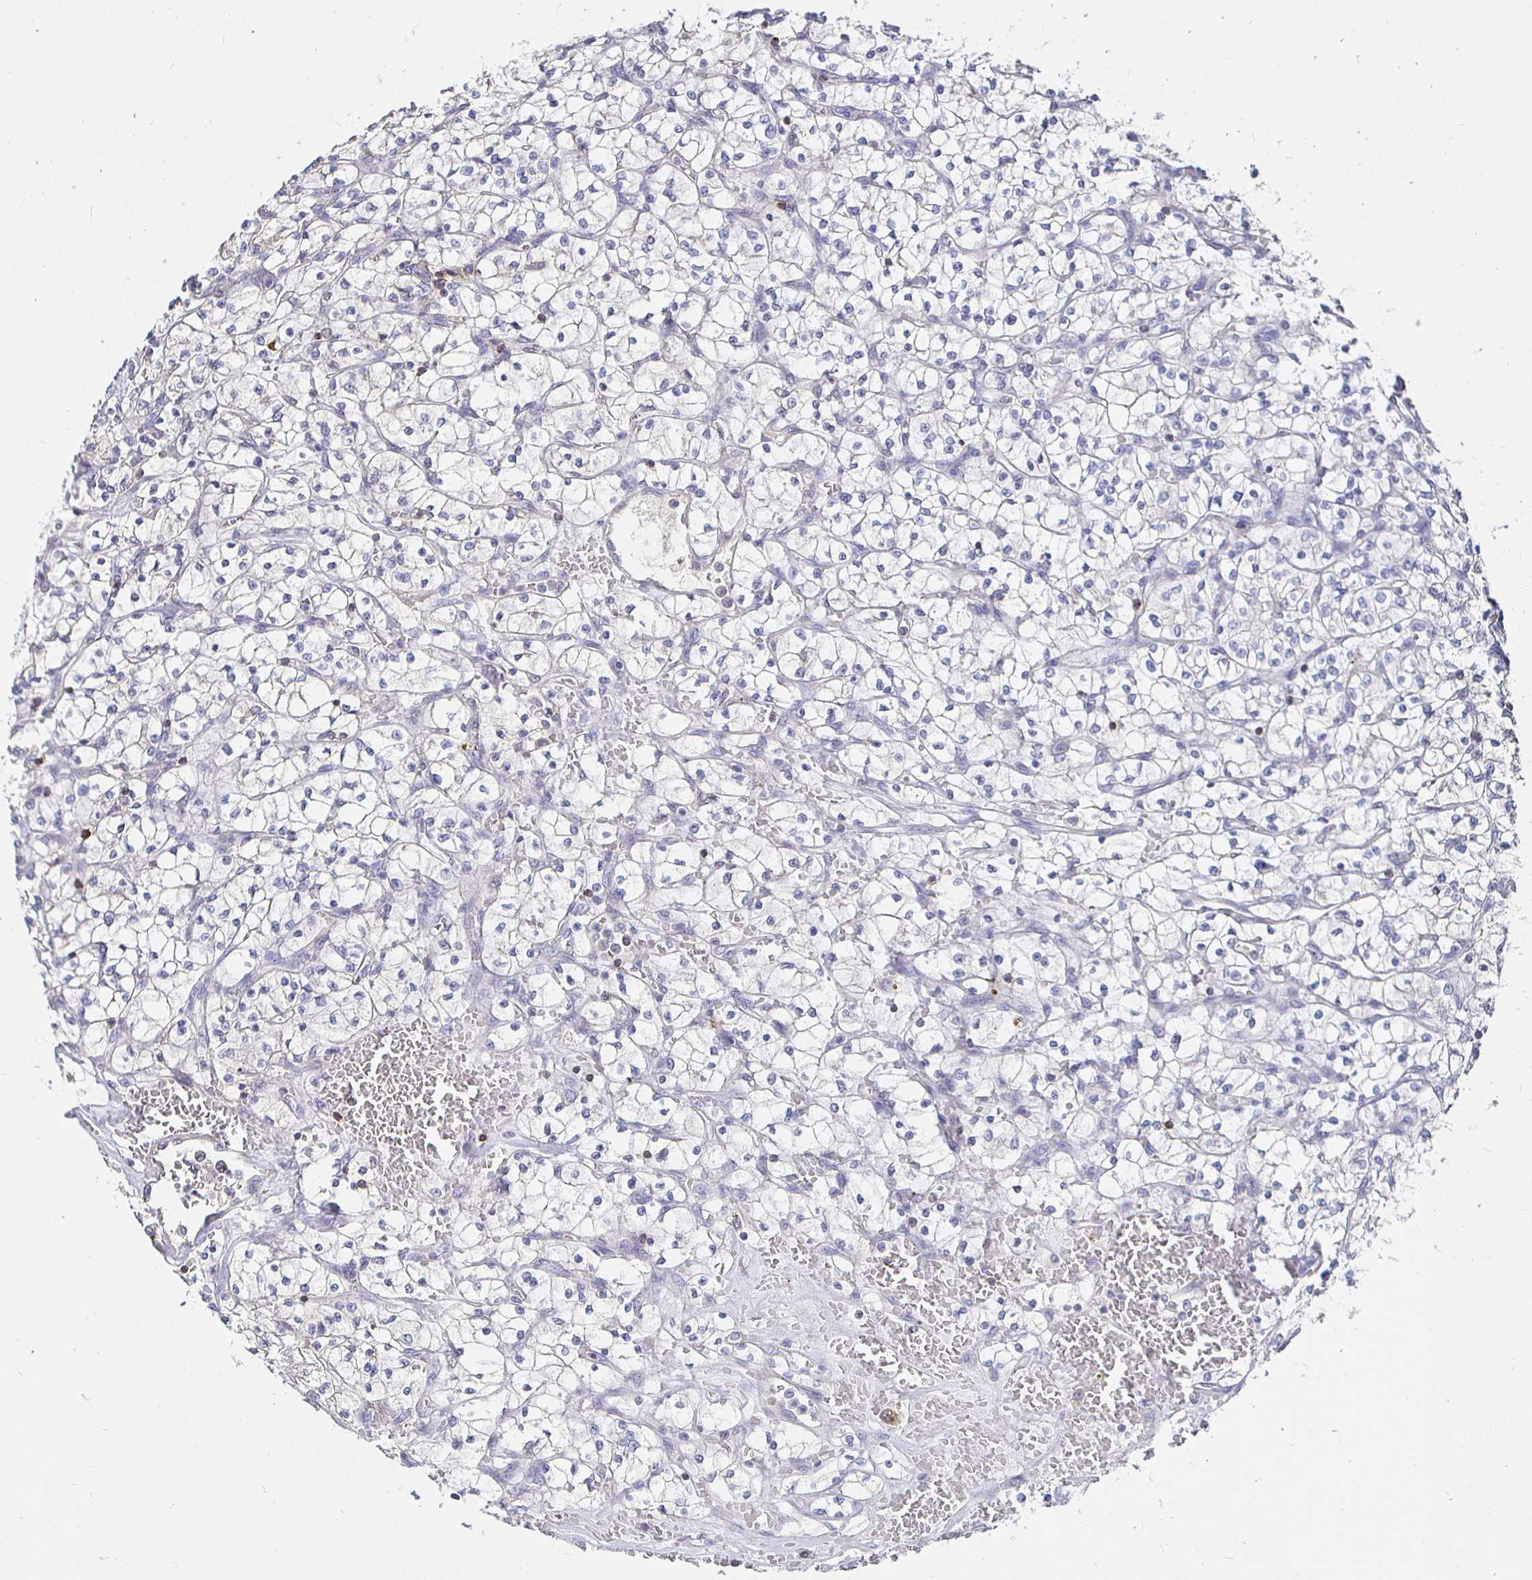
{"staining": {"intensity": "negative", "quantity": "none", "location": "none"}, "tissue": "renal cancer", "cell_type": "Tumor cells", "image_type": "cancer", "snomed": [{"axis": "morphology", "description": "Adenocarcinoma, NOS"}, {"axis": "topography", "description": "Kidney"}], "caption": "There is no significant expression in tumor cells of renal cancer. (IHC, brightfield microscopy, high magnification).", "gene": "CXCR3", "patient": {"sex": "female", "age": 64}}